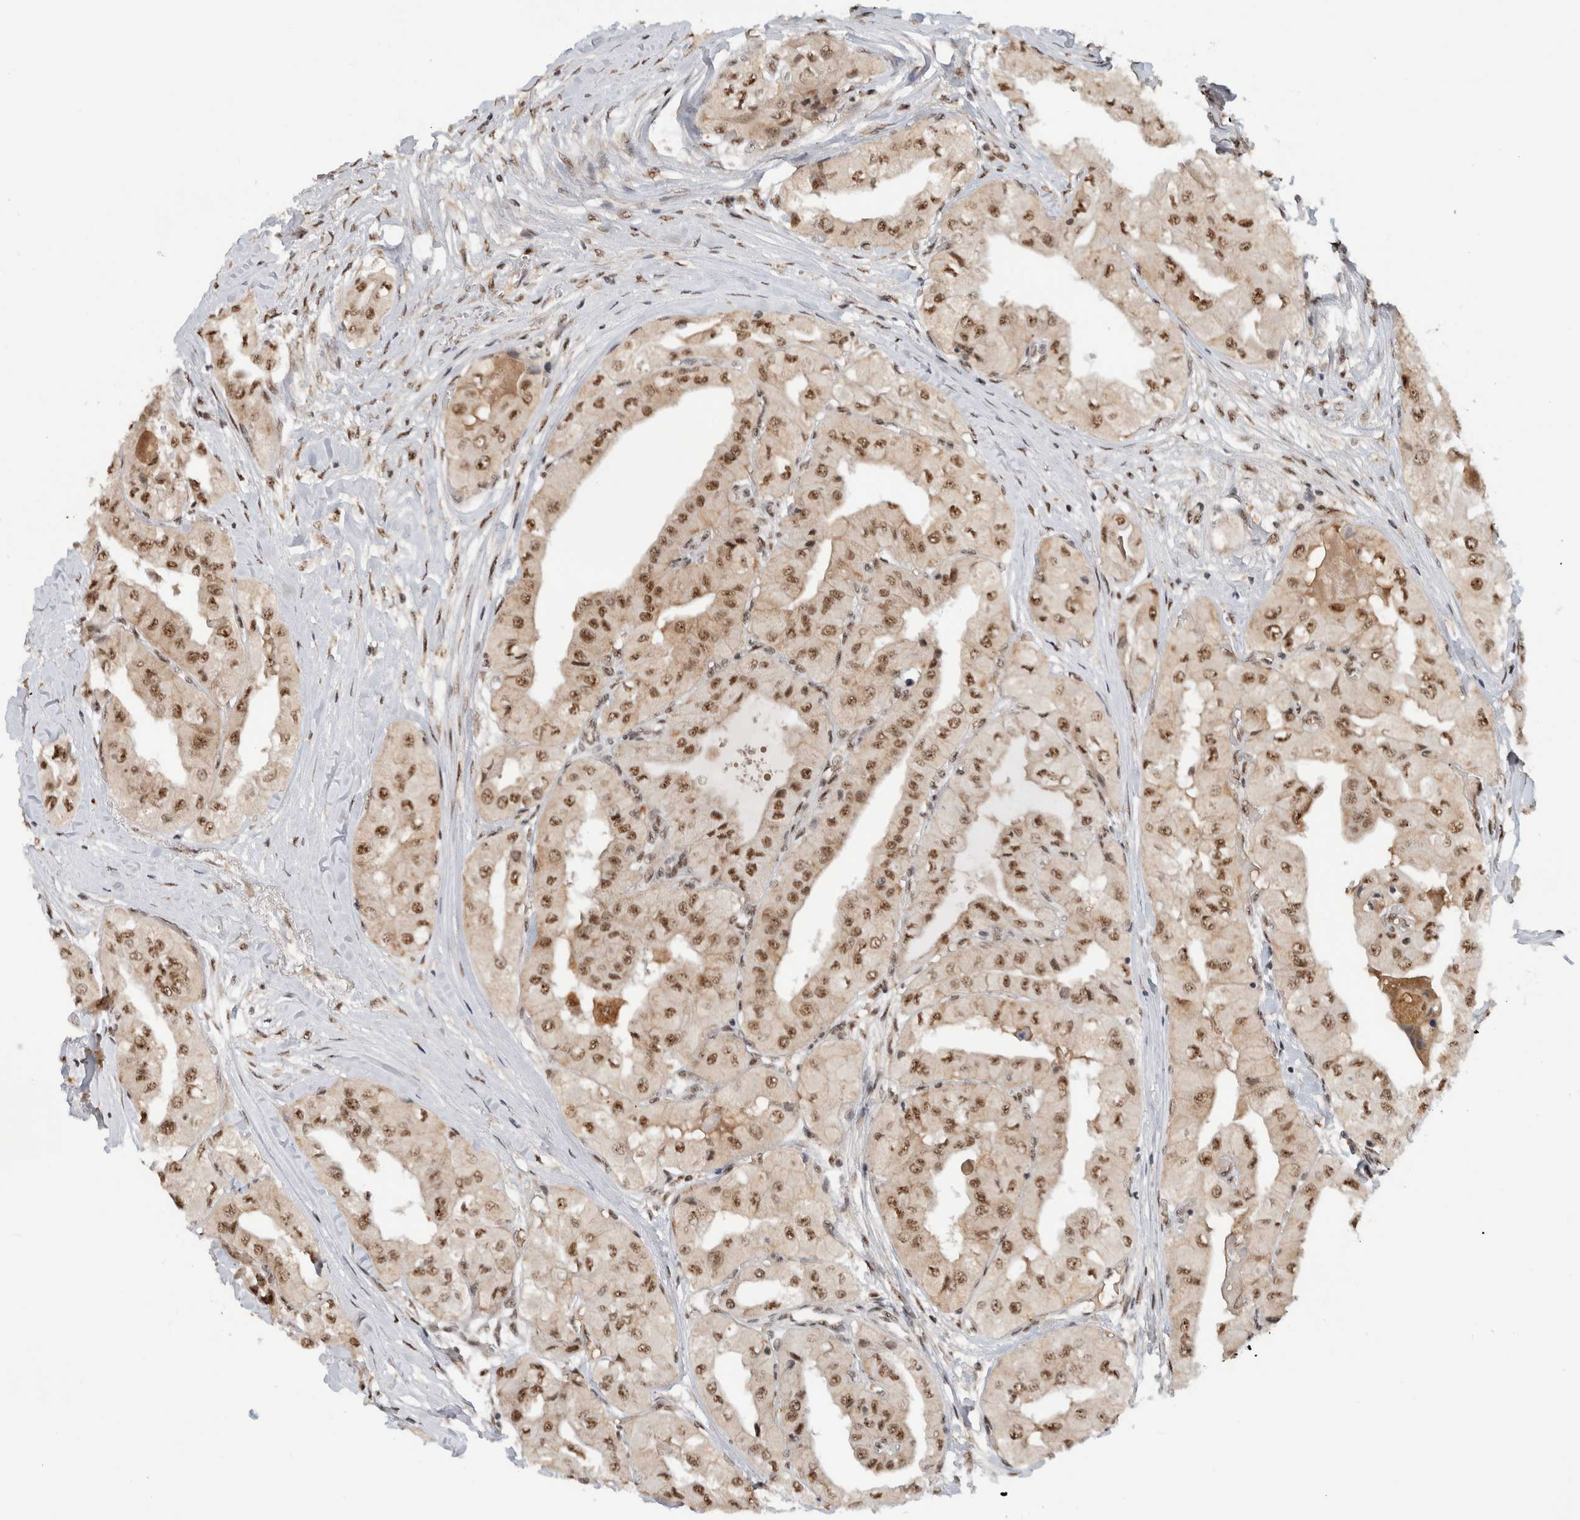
{"staining": {"intensity": "moderate", "quantity": ">75%", "location": "nuclear"}, "tissue": "thyroid cancer", "cell_type": "Tumor cells", "image_type": "cancer", "snomed": [{"axis": "morphology", "description": "Papillary adenocarcinoma, NOS"}, {"axis": "topography", "description": "Thyroid gland"}], "caption": "The image displays staining of thyroid cancer (papillary adenocarcinoma), revealing moderate nuclear protein expression (brown color) within tumor cells. (brown staining indicates protein expression, while blue staining denotes nuclei).", "gene": "NCAPG2", "patient": {"sex": "female", "age": 59}}